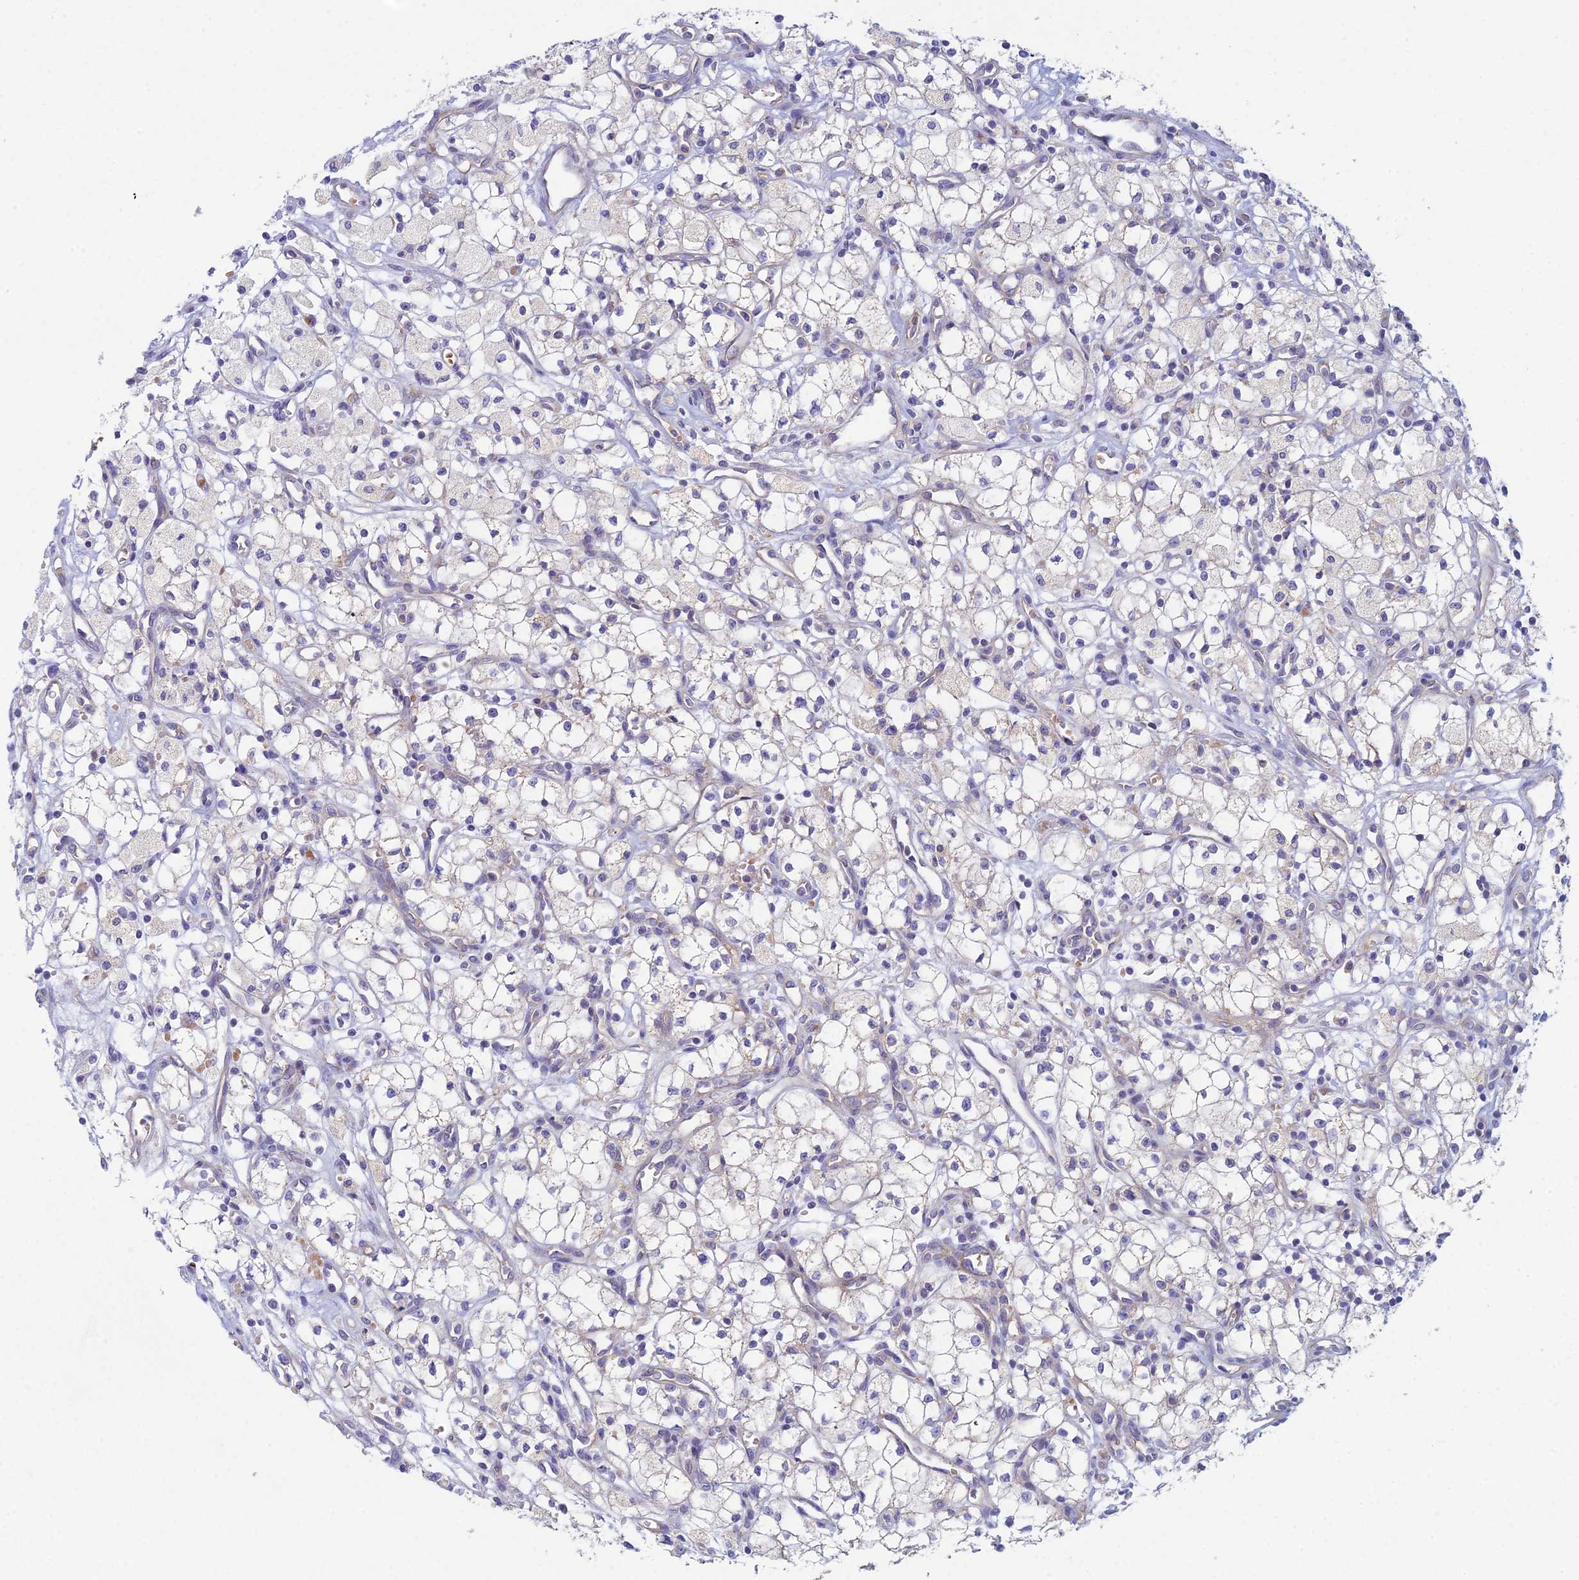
{"staining": {"intensity": "negative", "quantity": "none", "location": "none"}, "tissue": "renal cancer", "cell_type": "Tumor cells", "image_type": "cancer", "snomed": [{"axis": "morphology", "description": "Adenocarcinoma, NOS"}, {"axis": "topography", "description": "Kidney"}], "caption": "IHC histopathology image of human renal cancer stained for a protein (brown), which shows no positivity in tumor cells. The staining was performed using DAB to visualize the protein expression in brown, while the nuclei were stained in blue with hematoxylin (Magnification: 20x).", "gene": "ZNF564", "patient": {"sex": "male", "age": 59}}